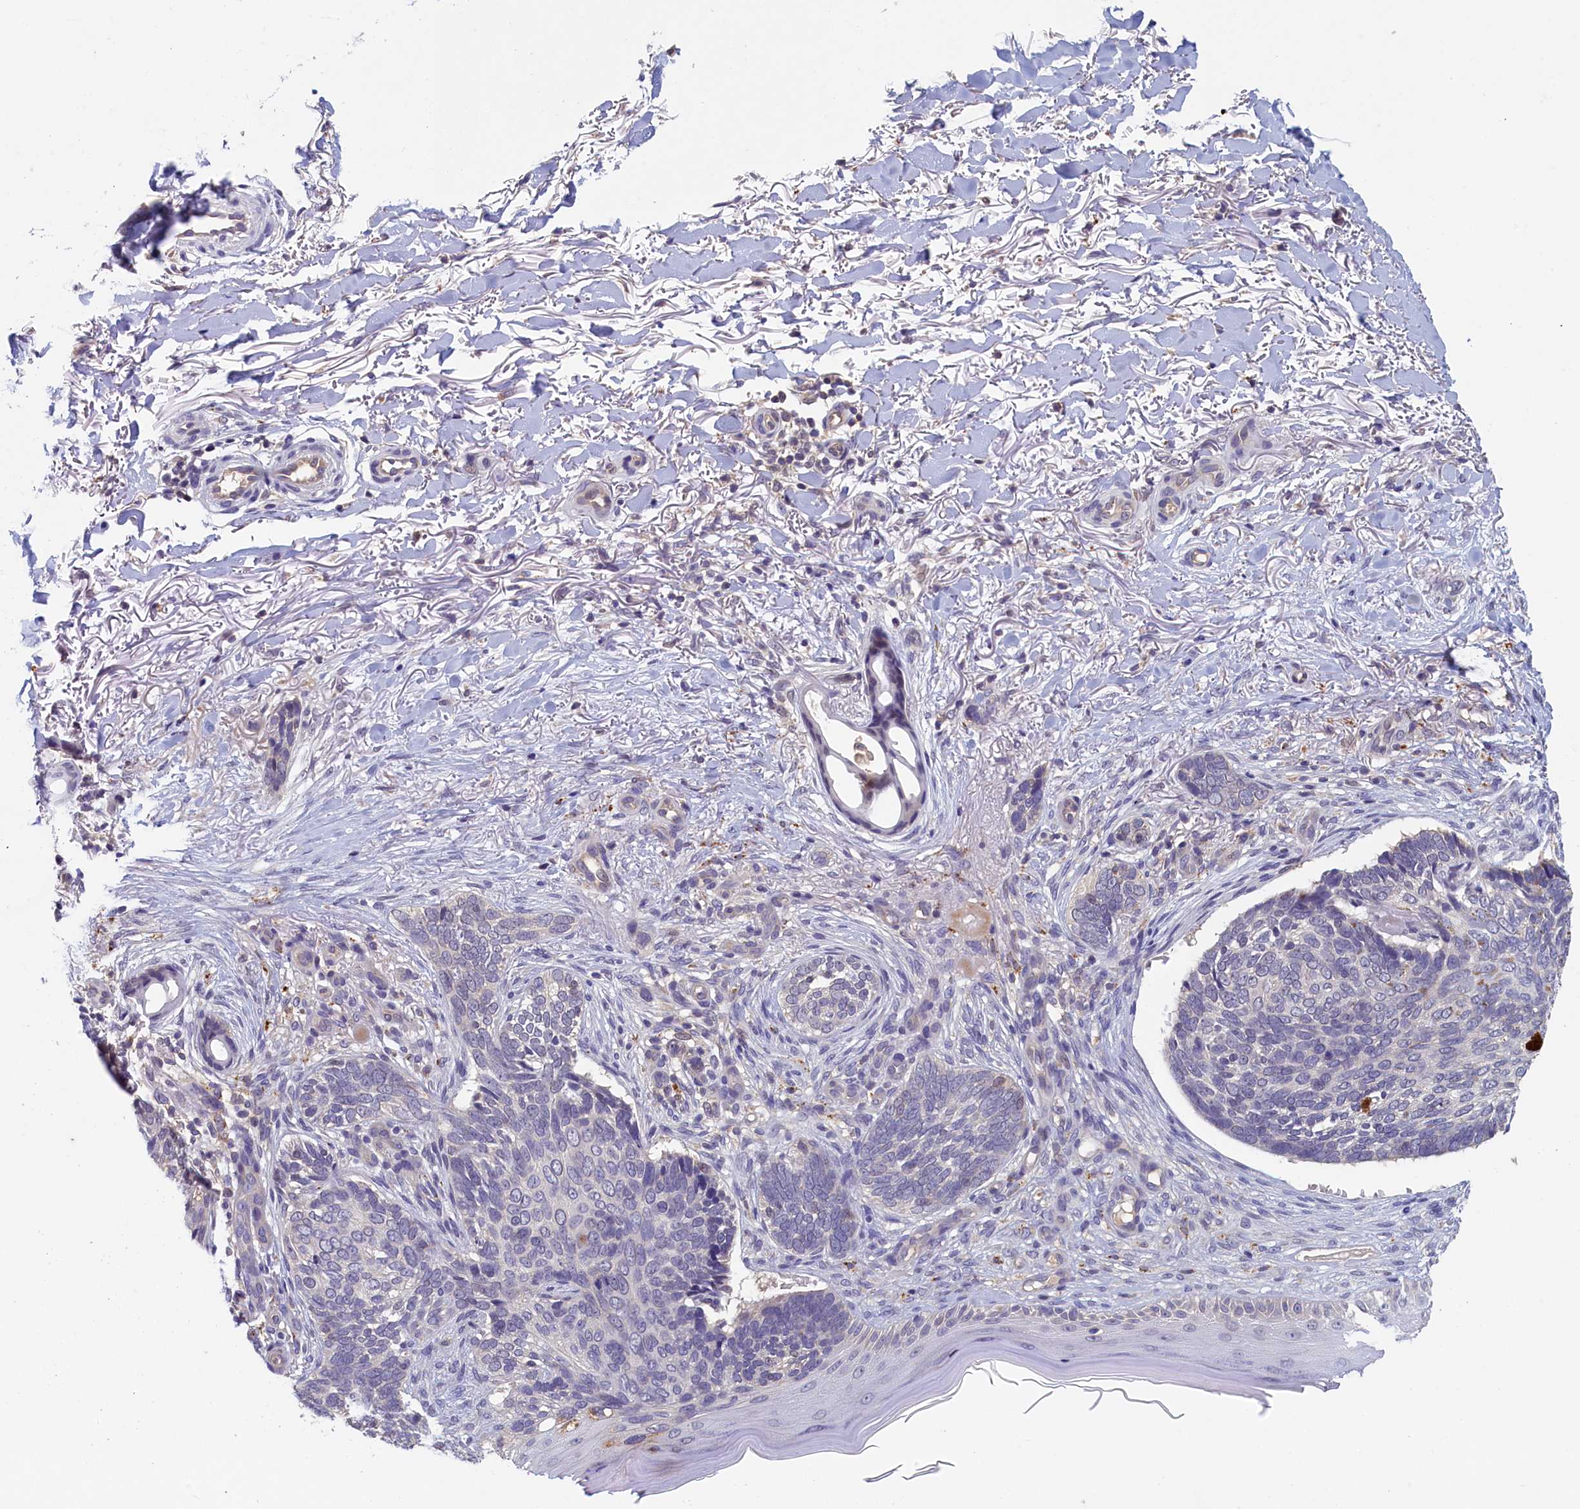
{"staining": {"intensity": "negative", "quantity": "none", "location": "none"}, "tissue": "skin cancer", "cell_type": "Tumor cells", "image_type": "cancer", "snomed": [{"axis": "morphology", "description": "Normal tissue, NOS"}, {"axis": "morphology", "description": "Basal cell carcinoma"}, {"axis": "topography", "description": "Skin"}], "caption": "This is a micrograph of immunohistochemistry (IHC) staining of basal cell carcinoma (skin), which shows no staining in tumor cells.", "gene": "NUBP2", "patient": {"sex": "female", "age": 67}}